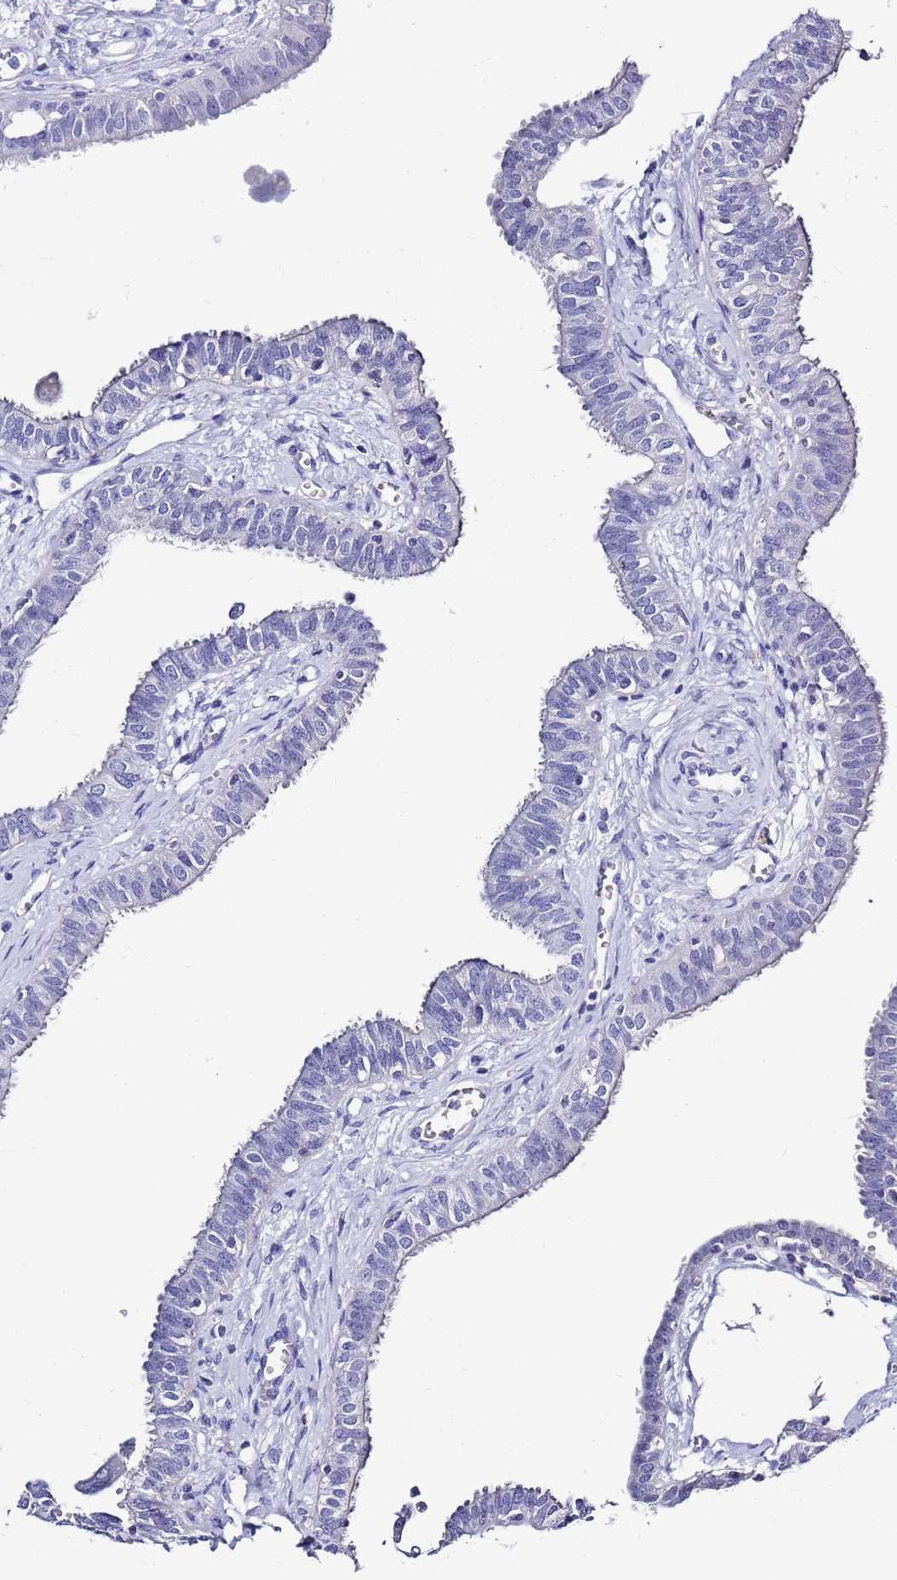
{"staining": {"intensity": "negative", "quantity": "none", "location": "none"}, "tissue": "fallopian tube", "cell_type": "Glandular cells", "image_type": "normal", "snomed": [{"axis": "morphology", "description": "Normal tissue, NOS"}, {"axis": "morphology", "description": "Carcinoma, NOS"}, {"axis": "topography", "description": "Fallopian tube"}, {"axis": "topography", "description": "Ovary"}], "caption": "This is a image of immunohistochemistry (IHC) staining of normal fallopian tube, which shows no positivity in glandular cells. (DAB immunohistochemistry, high magnification).", "gene": "MTMR2", "patient": {"sex": "female", "age": 59}}